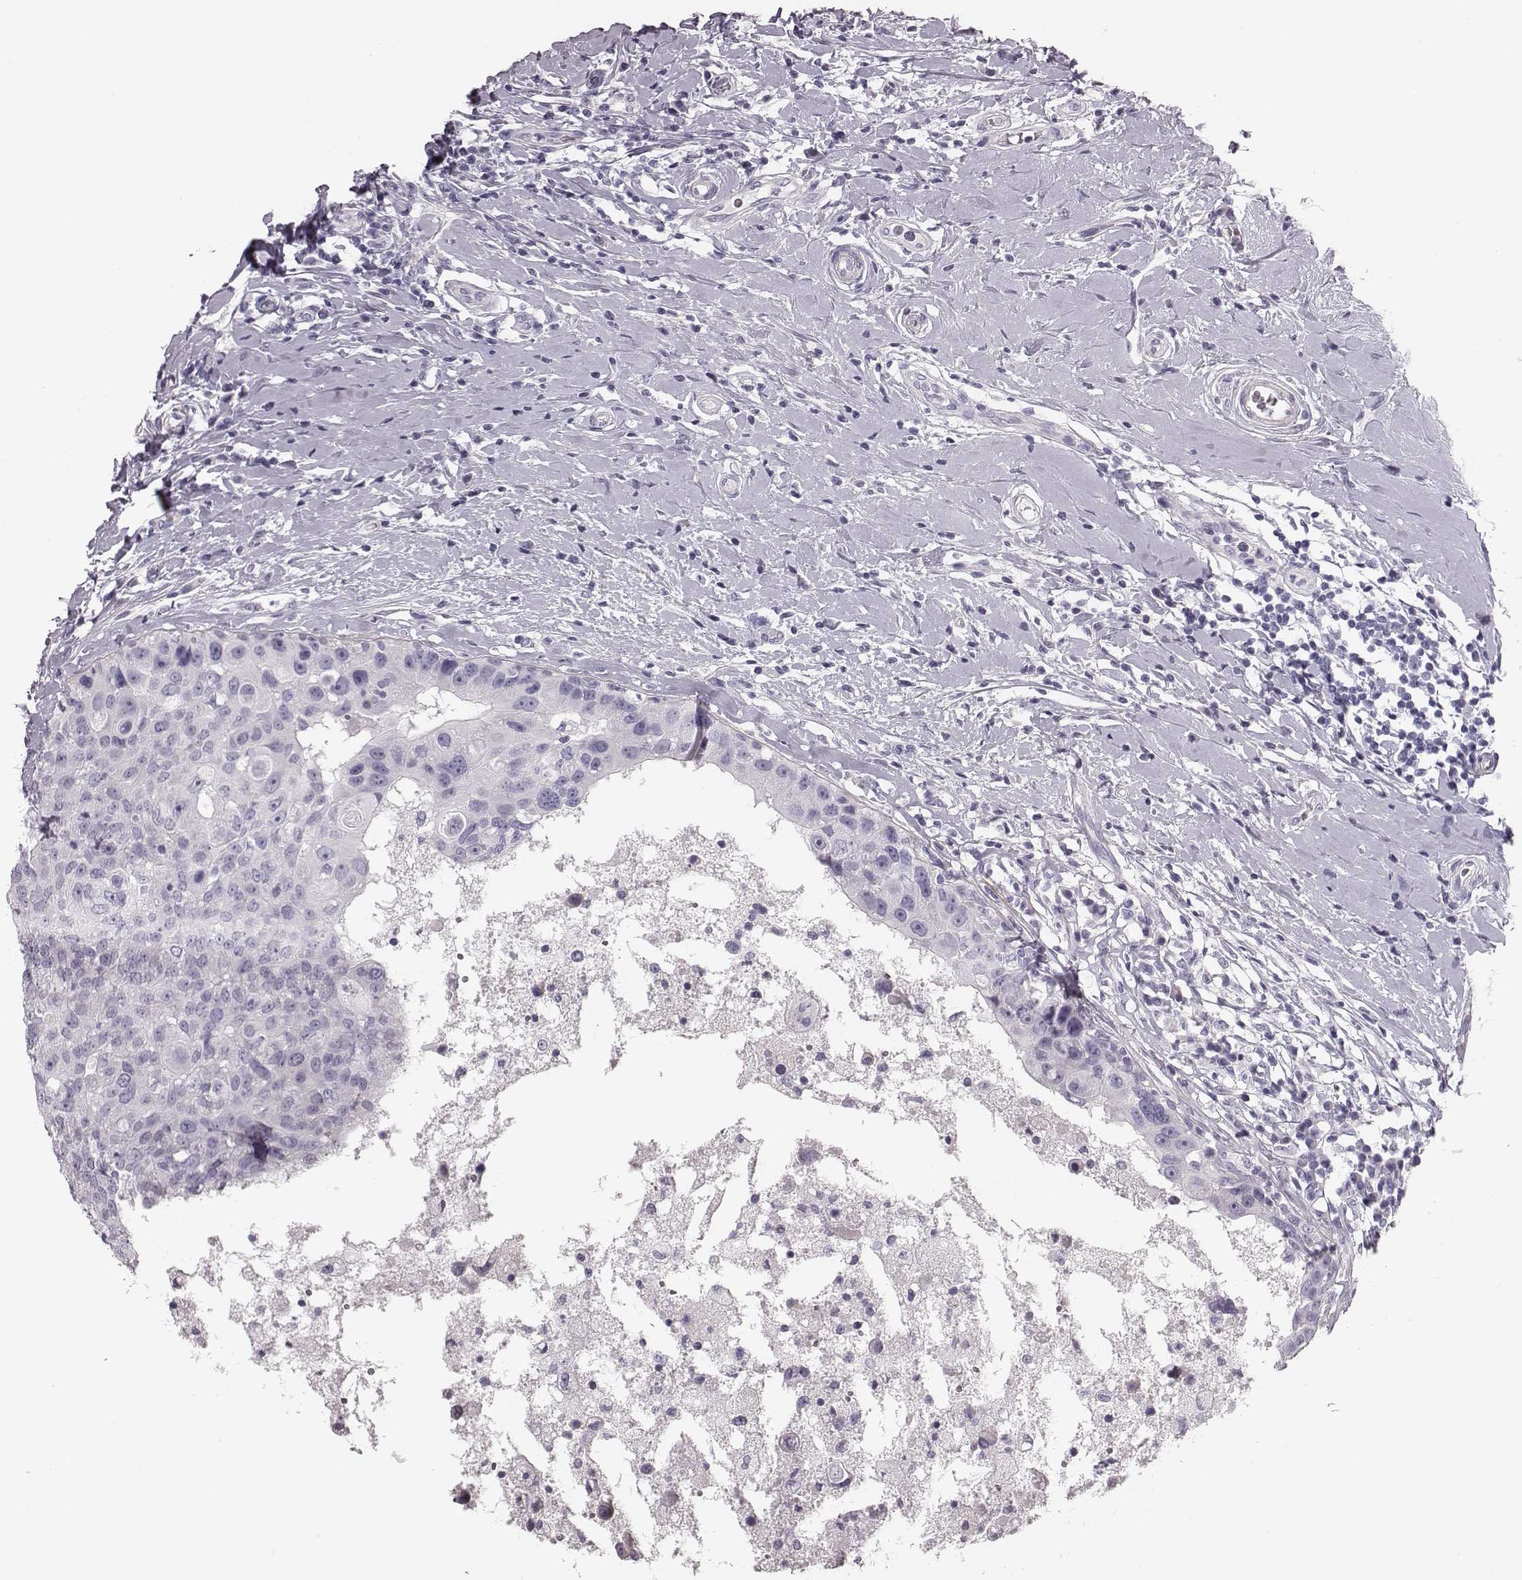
{"staining": {"intensity": "negative", "quantity": "none", "location": "none"}, "tissue": "breast cancer", "cell_type": "Tumor cells", "image_type": "cancer", "snomed": [{"axis": "morphology", "description": "Duct carcinoma"}, {"axis": "topography", "description": "Breast"}], "caption": "High power microscopy image of an immunohistochemistry (IHC) image of breast cancer (infiltrating ductal carcinoma), revealing no significant staining in tumor cells.", "gene": "CRISP1", "patient": {"sex": "female", "age": 27}}